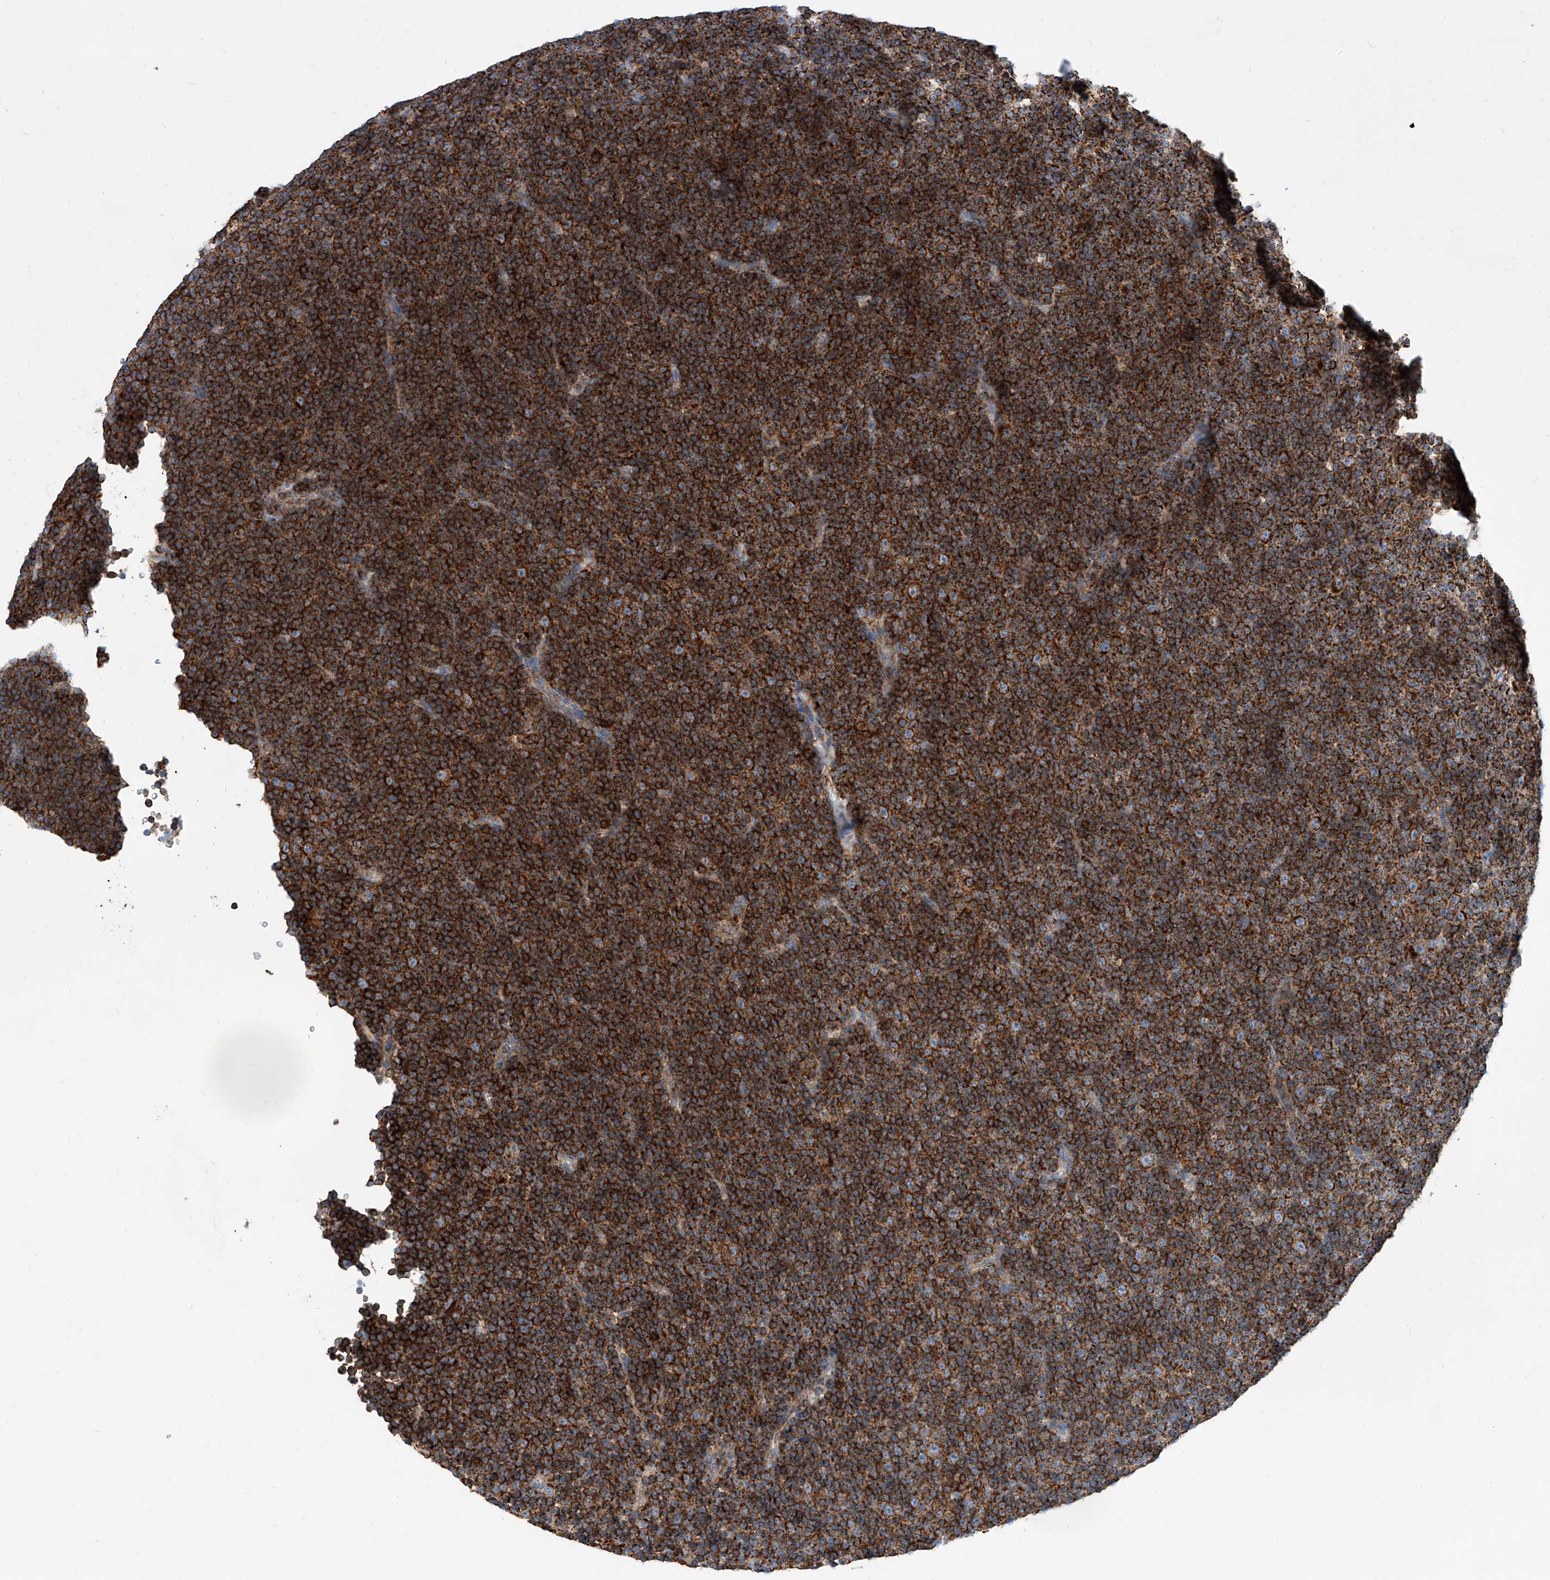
{"staining": {"intensity": "strong", "quantity": ">75%", "location": "cytoplasmic/membranous"}, "tissue": "lymphoma", "cell_type": "Tumor cells", "image_type": "cancer", "snomed": [{"axis": "morphology", "description": "Malignant lymphoma, non-Hodgkin's type, Low grade"}, {"axis": "topography", "description": "Lymph node"}], "caption": "A brown stain shows strong cytoplasmic/membranous expression of a protein in lymphoma tumor cells.", "gene": "CPNE5", "patient": {"sex": "female", "age": 67}}